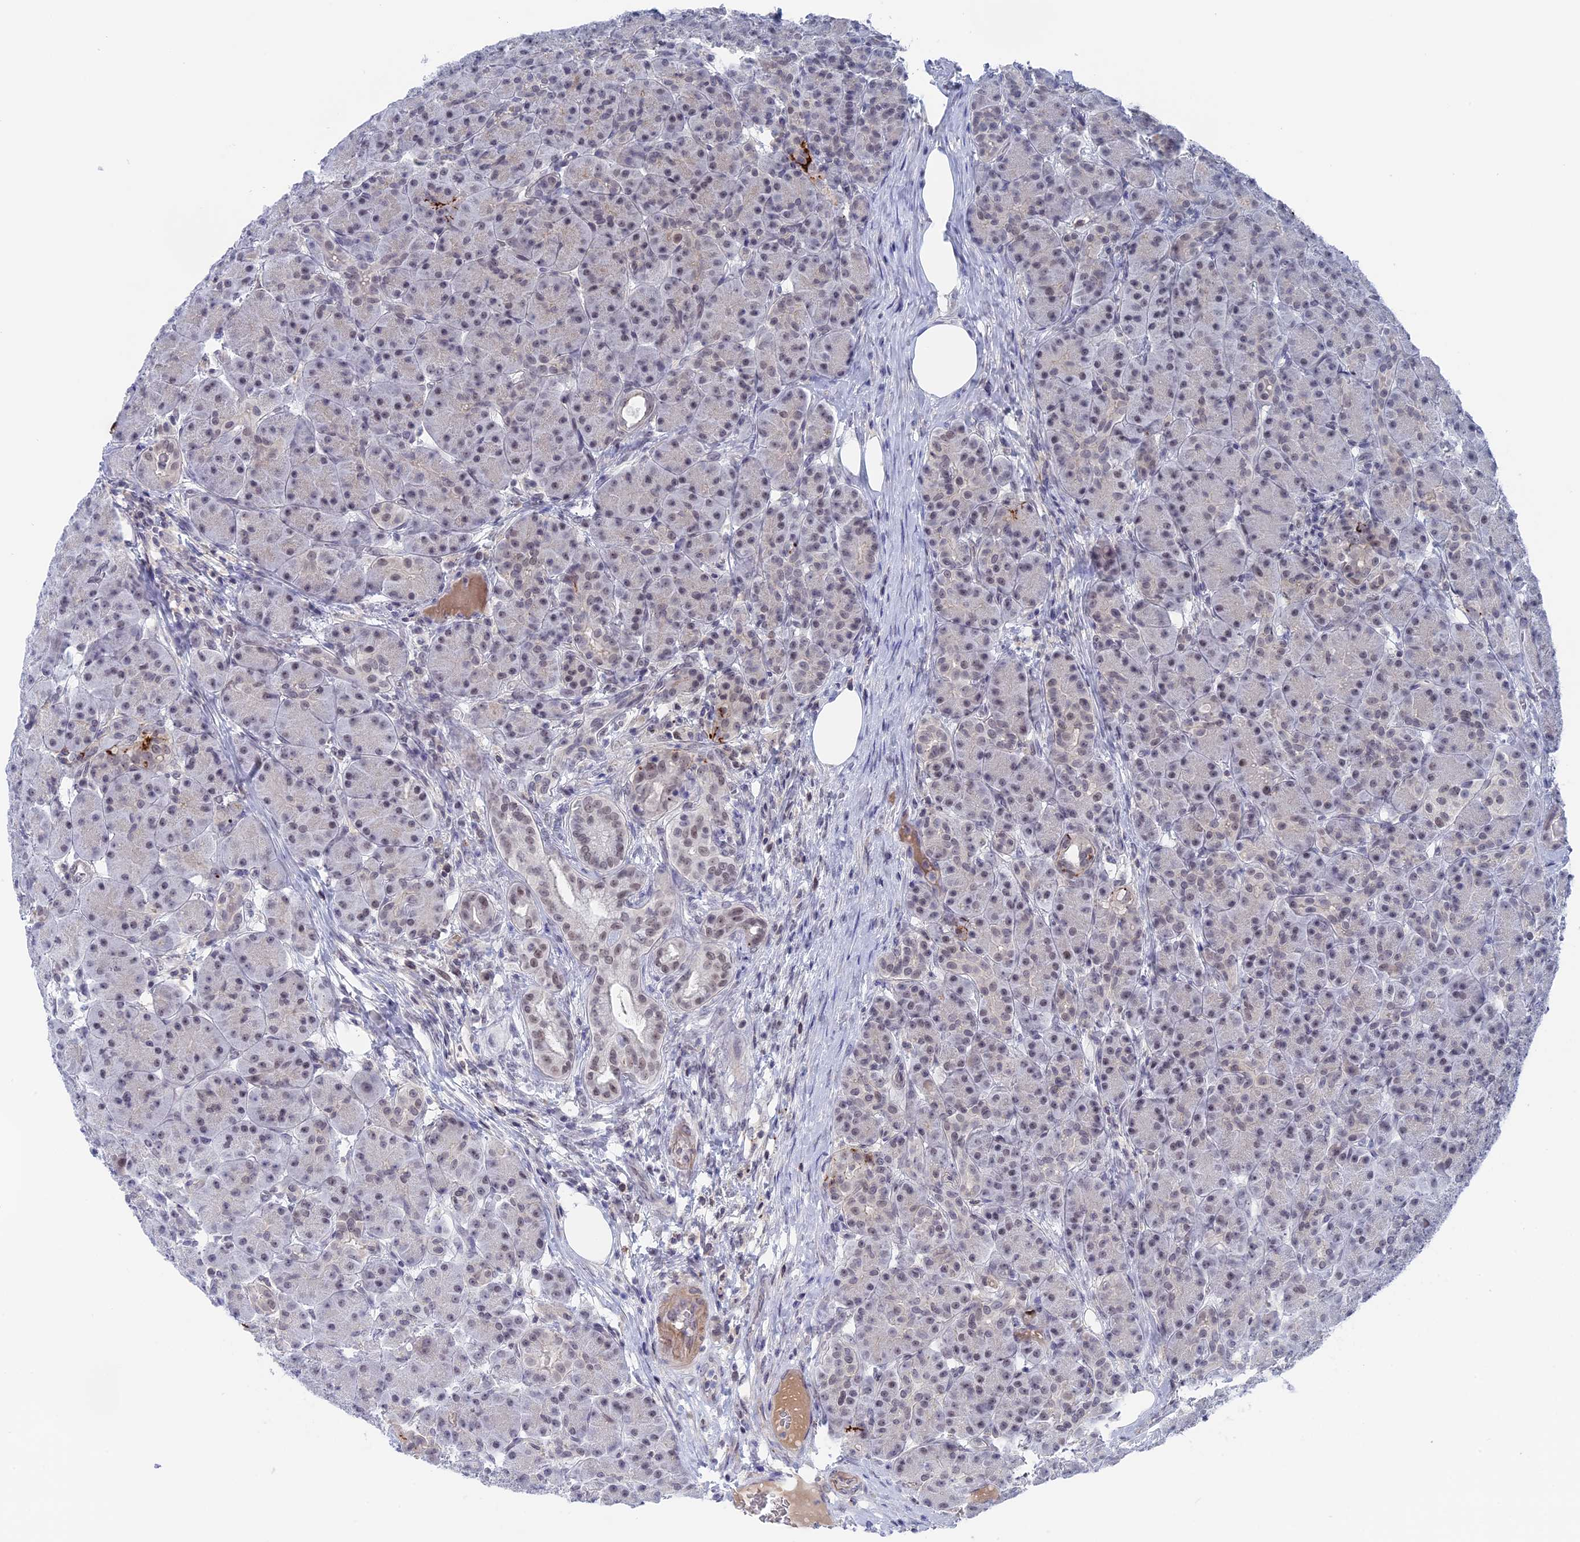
{"staining": {"intensity": "weak", "quantity": "25%-75%", "location": "cytoplasmic/membranous,nuclear"}, "tissue": "pancreas", "cell_type": "Exocrine glandular cells", "image_type": "normal", "snomed": [{"axis": "morphology", "description": "Normal tissue, NOS"}, {"axis": "topography", "description": "Pancreas"}], "caption": "Pancreas stained with DAB immunohistochemistry exhibits low levels of weak cytoplasmic/membranous,nuclear expression in approximately 25%-75% of exocrine glandular cells.", "gene": "BRD2", "patient": {"sex": "male", "age": 63}}